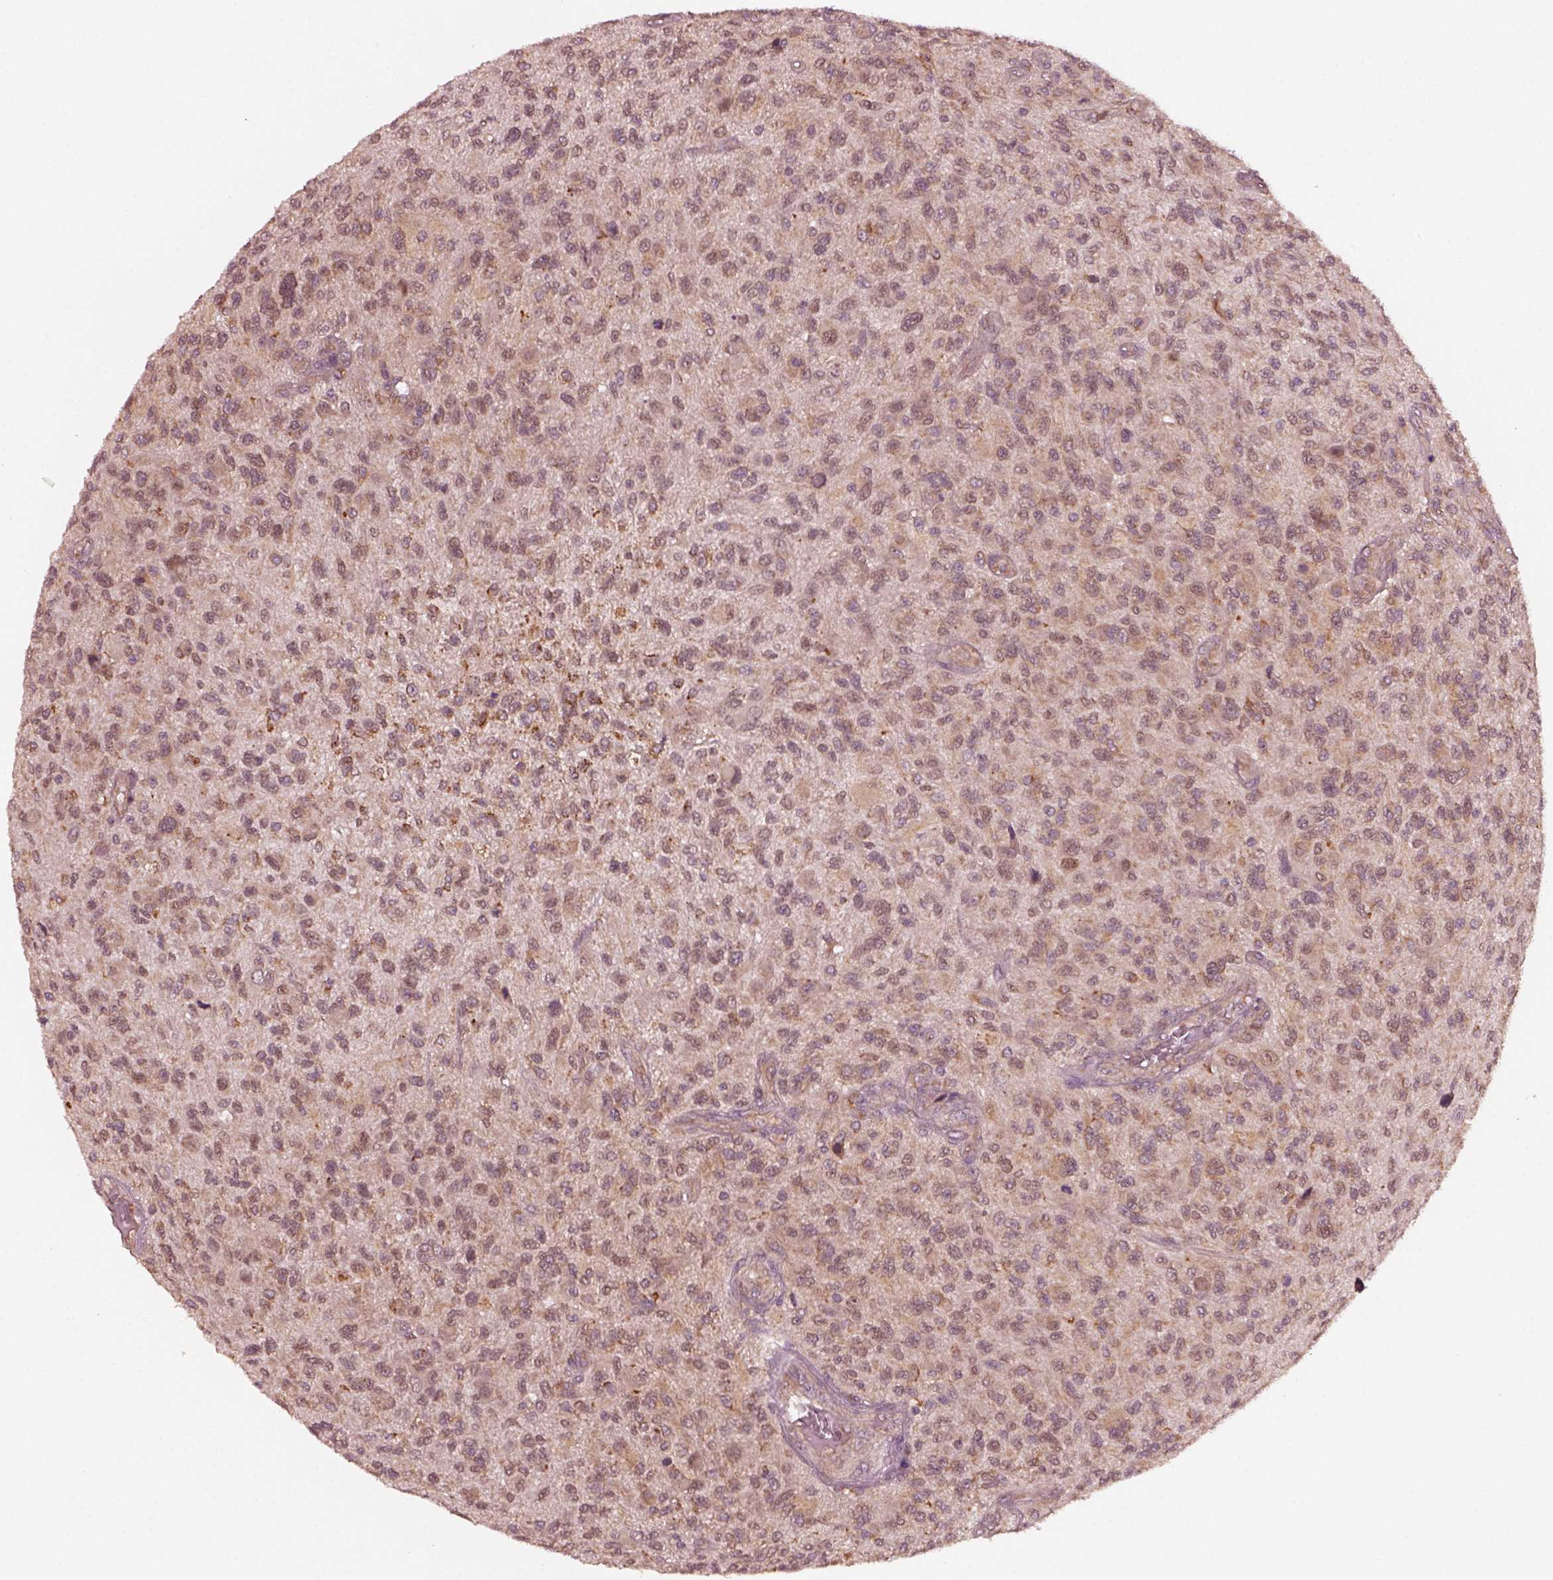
{"staining": {"intensity": "moderate", "quantity": "<25%", "location": "cytoplasmic/membranous"}, "tissue": "glioma", "cell_type": "Tumor cells", "image_type": "cancer", "snomed": [{"axis": "morphology", "description": "Glioma, malignant, High grade"}, {"axis": "topography", "description": "Brain"}], "caption": "Immunohistochemical staining of human glioma exhibits moderate cytoplasmic/membranous protein positivity in approximately <25% of tumor cells. Nuclei are stained in blue.", "gene": "FAF2", "patient": {"sex": "male", "age": 47}}